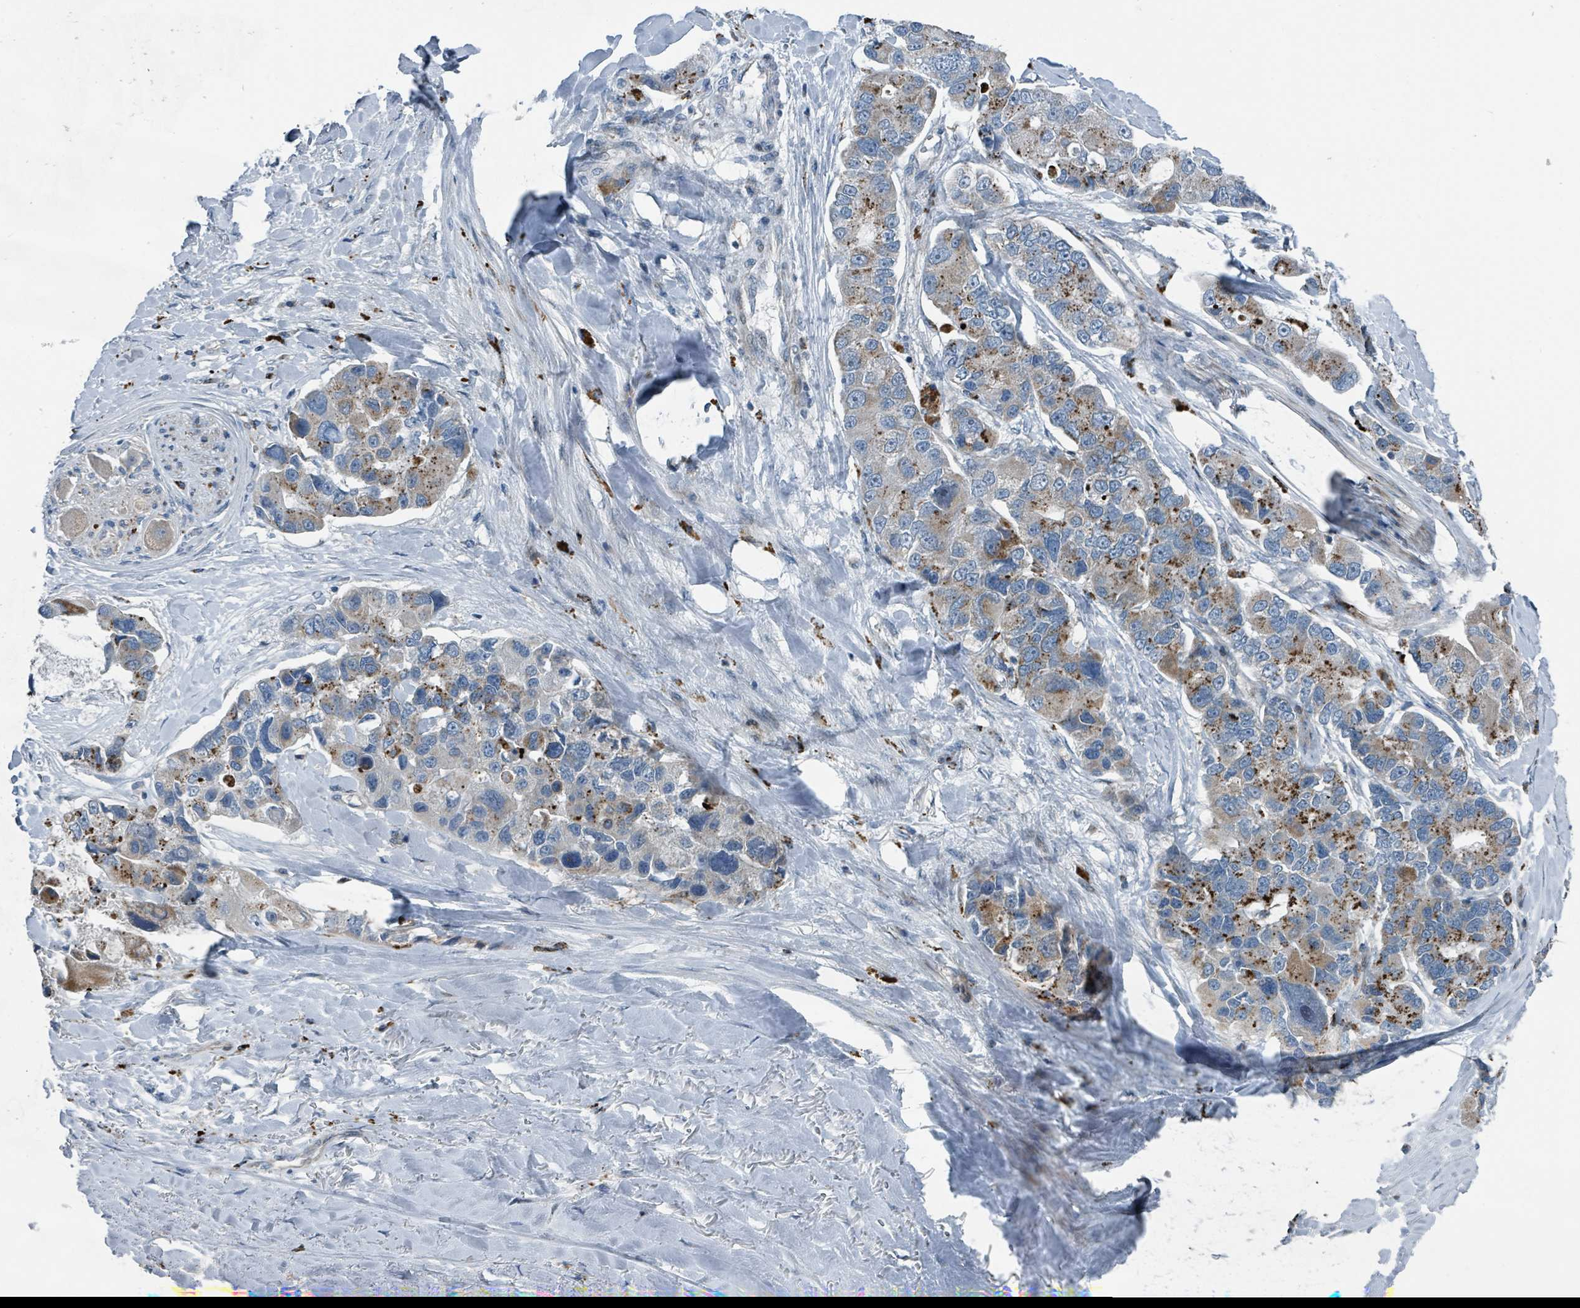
{"staining": {"intensity": "moderate", "quantity": "<25%", "location": "cytoplasmic/membranous"}, "tissue": "lung cancer", "cell_type": "Tumor cells", "image_type": "cancer", "snomed": [{"axis": "morphology", "description": "Adenocarcinoma, NOS"}, {"axis": "topography", "description": "Lung"}], "caption": "Immunohistochemical staining of human lung cancer (adenocarcinoma) shows low levels of moderate cytoplasmic/membranous expression in approximately <25% of tumor cells.", "gene": "DIPK2A", "patient": {"sex": "female", "age": 54}}